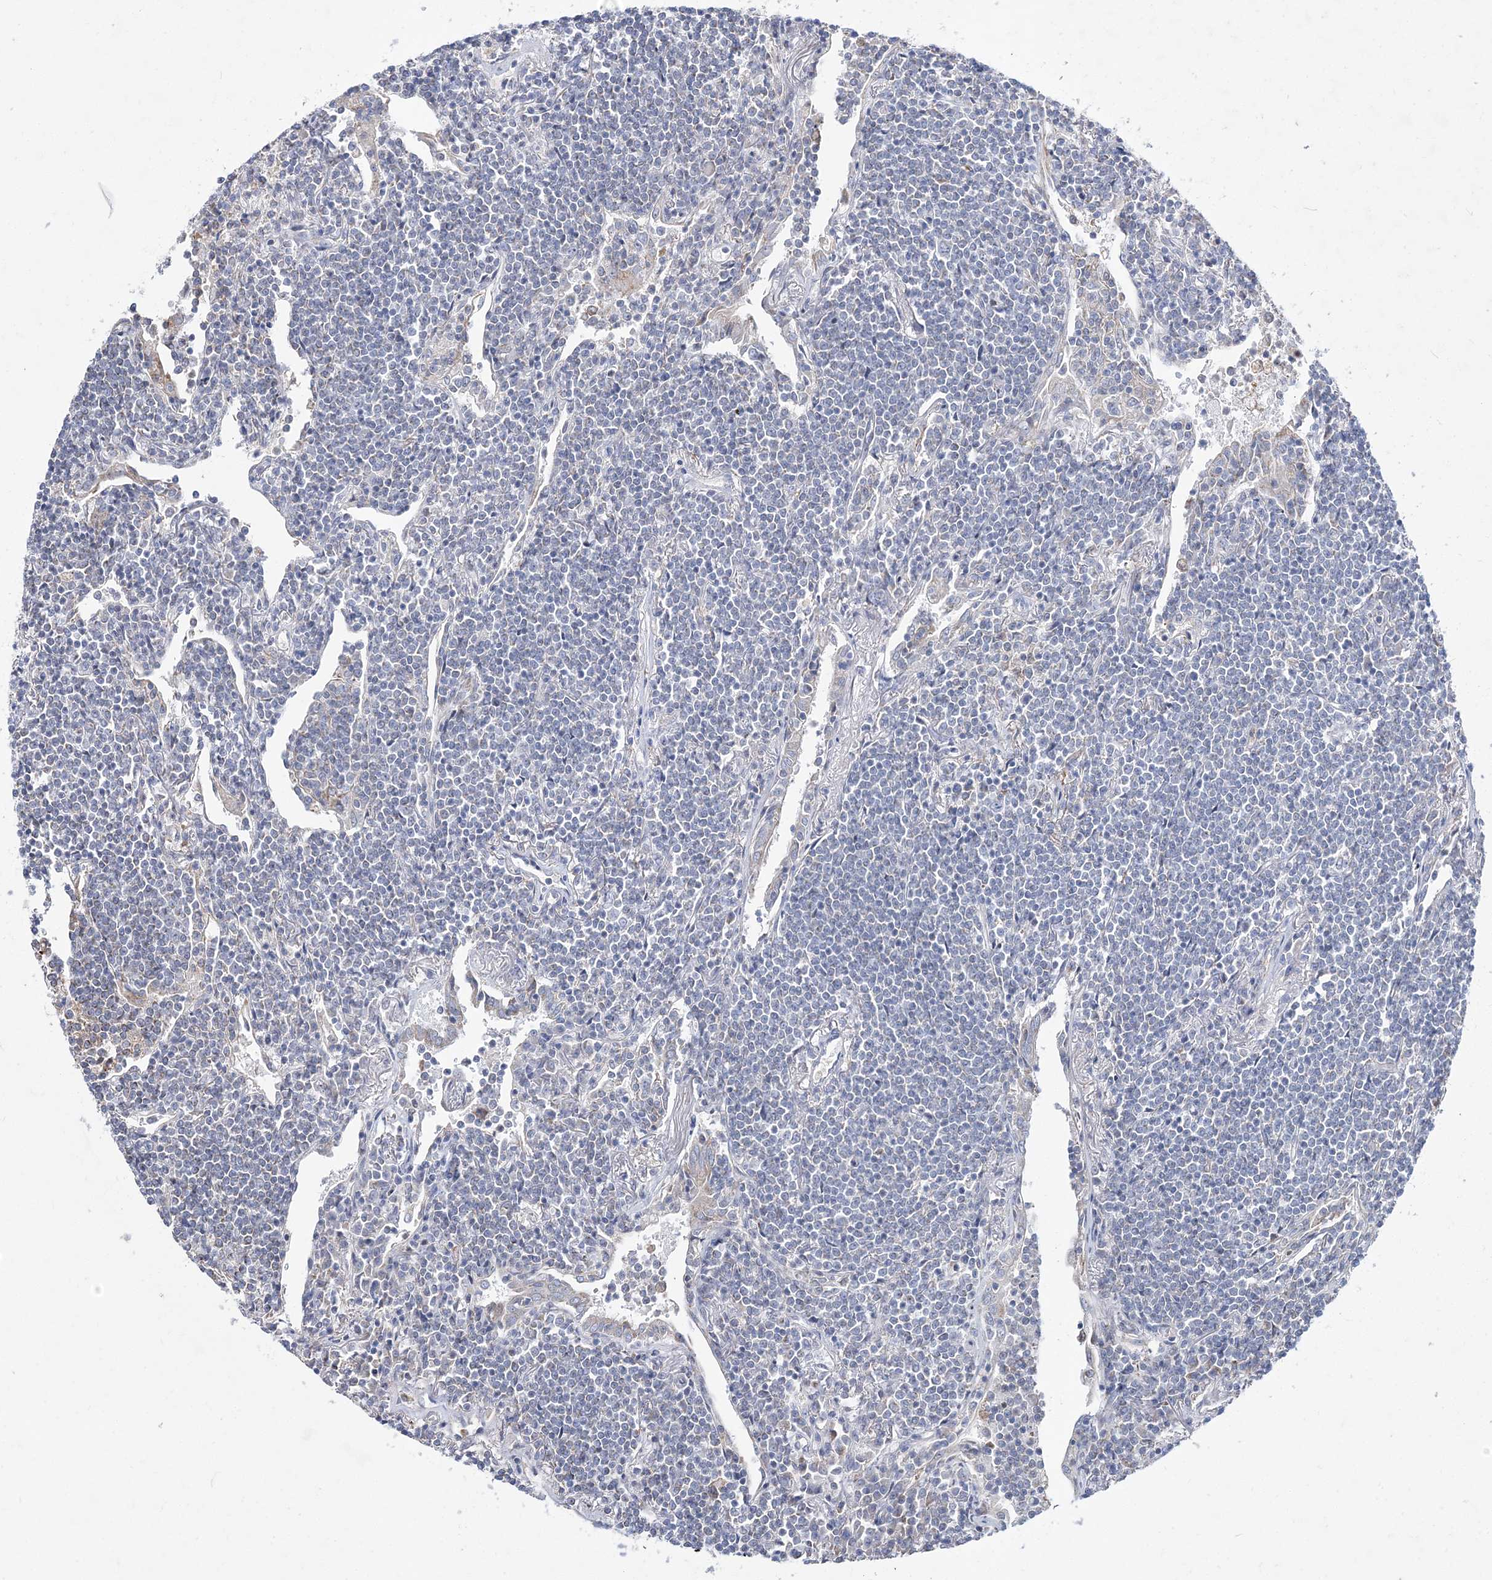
{"staining": {"intensity": "negative", "quantity": "none", "location": "none"}, "tissue": "lymphoma", "cell_type": "Tumor cells", "image_type": "cancer", "snomed": [{"axis": "morphology", "description": "Malignant lymphoma, non-Hodgkin's type, Low grade"}, {"axis": "topography", "description": "Lung"}], "caption": "DAB immunohistochemical staining of human lymphoma displays no significant expression in tumor cells.", "gene": "ANO1", "patient": {"sex": "female", "age": 71}}